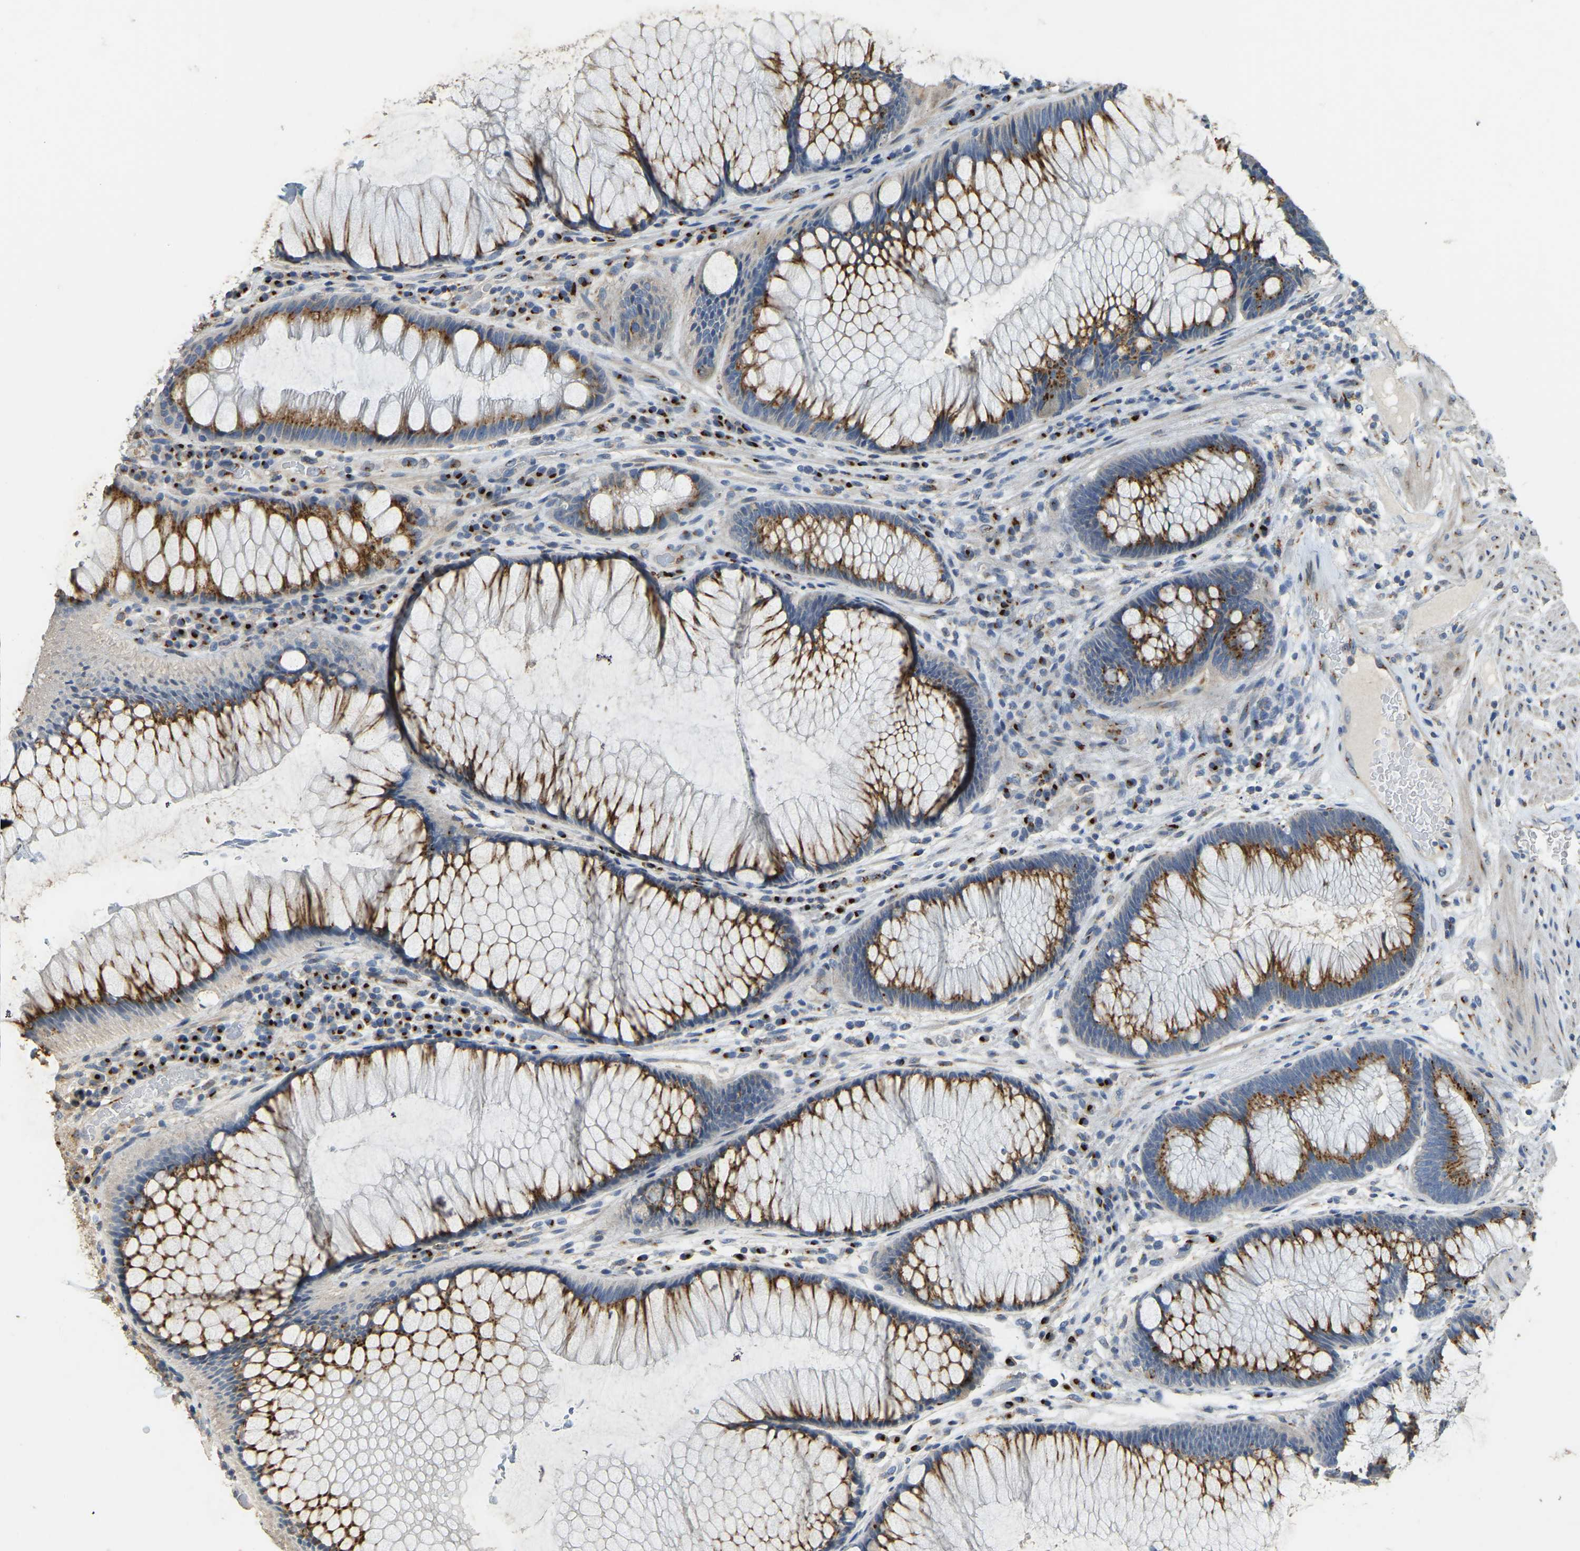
{"staining": {"intensity": "moderate", "quantity": ">75%", "location": "cytoplasmic/membranous"}, "tissue": "rectum", "cell_type": "Glandular cells", "image_type": "normal", "snomed": [{"axis": "morphology", "description": "Normal tissue, NOS"}, {"axis": "topography", "description": "Rectum"}], "caption": "High-power microscopy captured an immunohistochemistry image of normal rectum, revealing moderate cytoplasmic/membranous positivity in about >75% of glandular cells.", "gene": "FAM174A", "patient": {"sex": "male", "age": 51}}